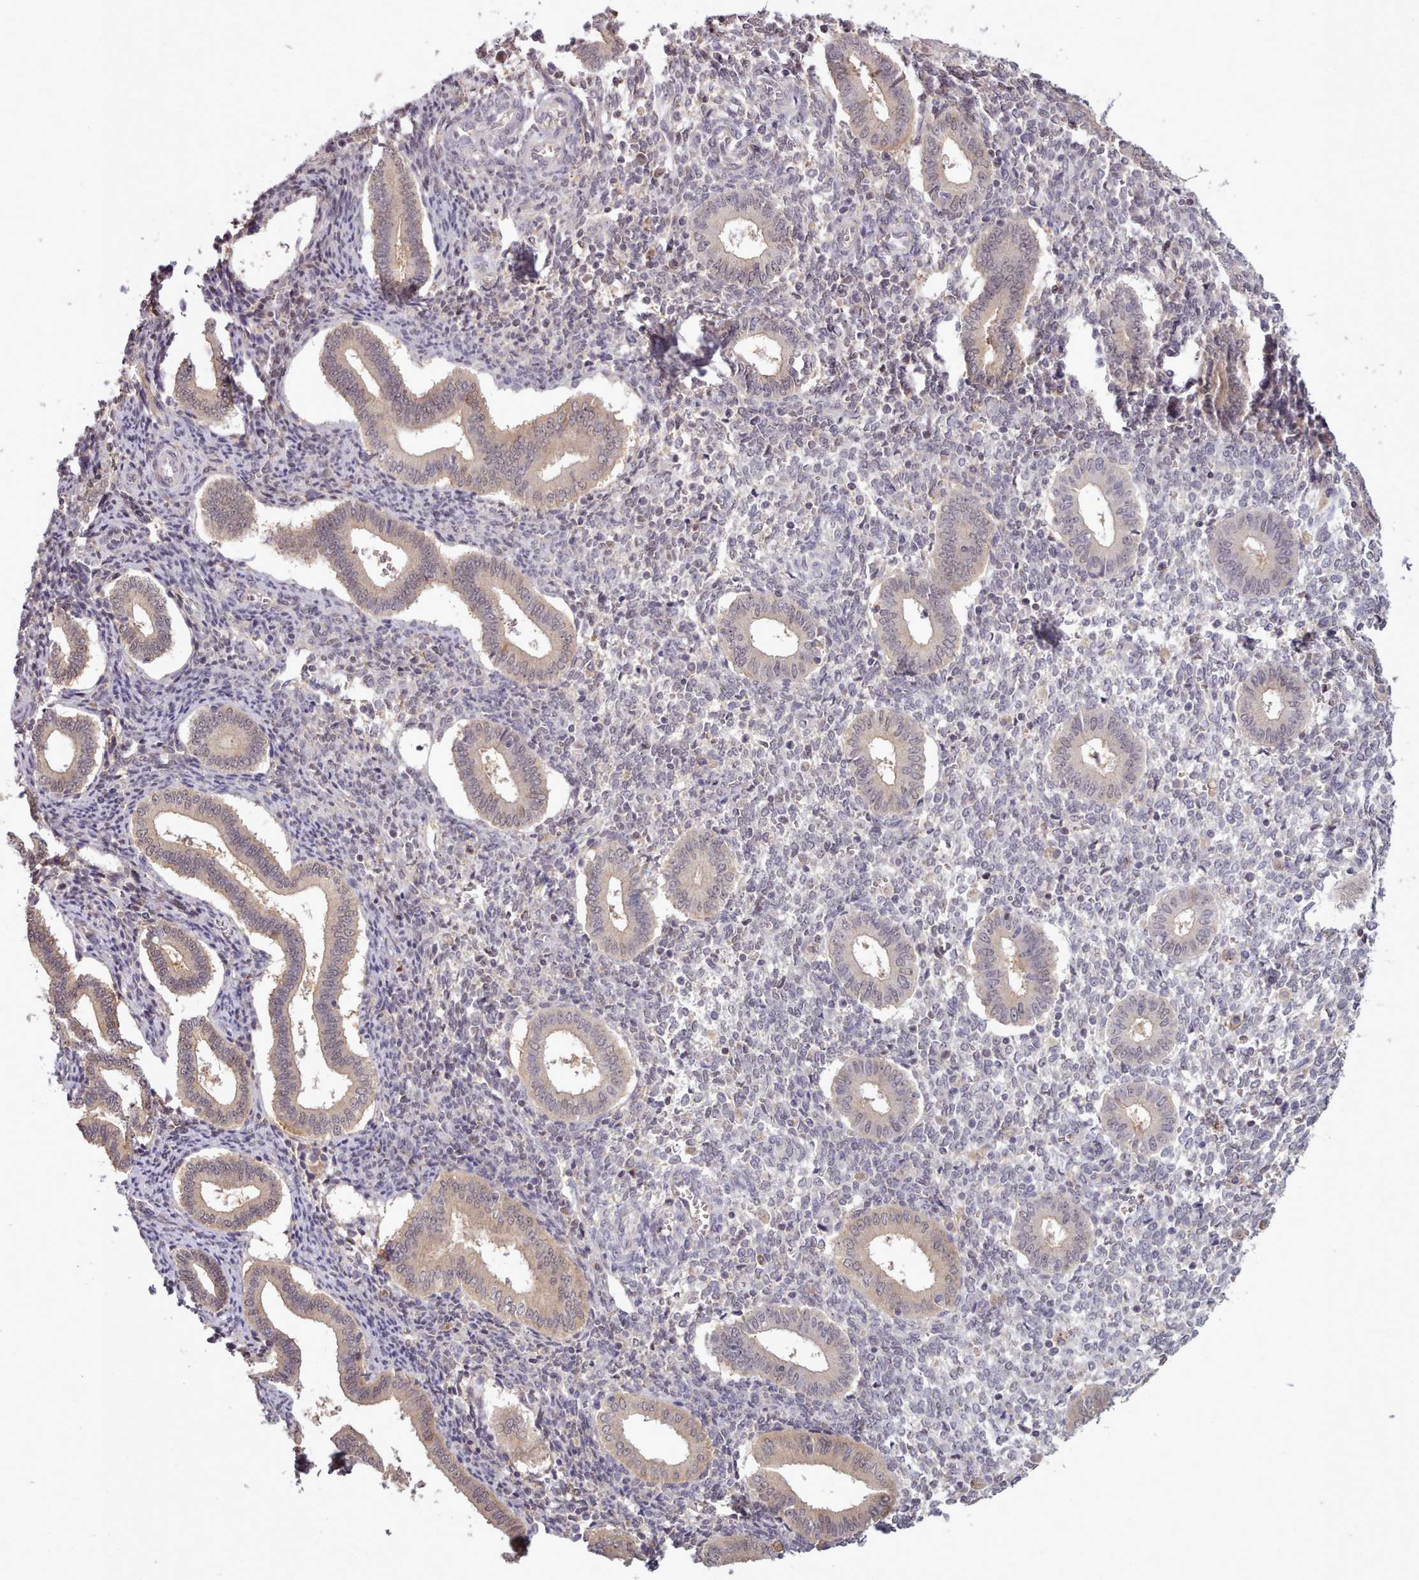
{"staining": {"intensity": "negative", "quantity": "none", "location": "none"}, "tissue": "endometrium", "cell_type": "Cells in endometrial stroma", "image_type": "normal", "snomed": [{"axis": "morphology", "description": "Normal tissue, NOS"}, {"axis": "topography", "description": "Endometrium"}], "caption": "The IHC photomicrograph has no significant positivity in cells in endometrial stroma of endometrium.", "gene": "ARL17A", "patient": {"sex": "female", "age": 44}}